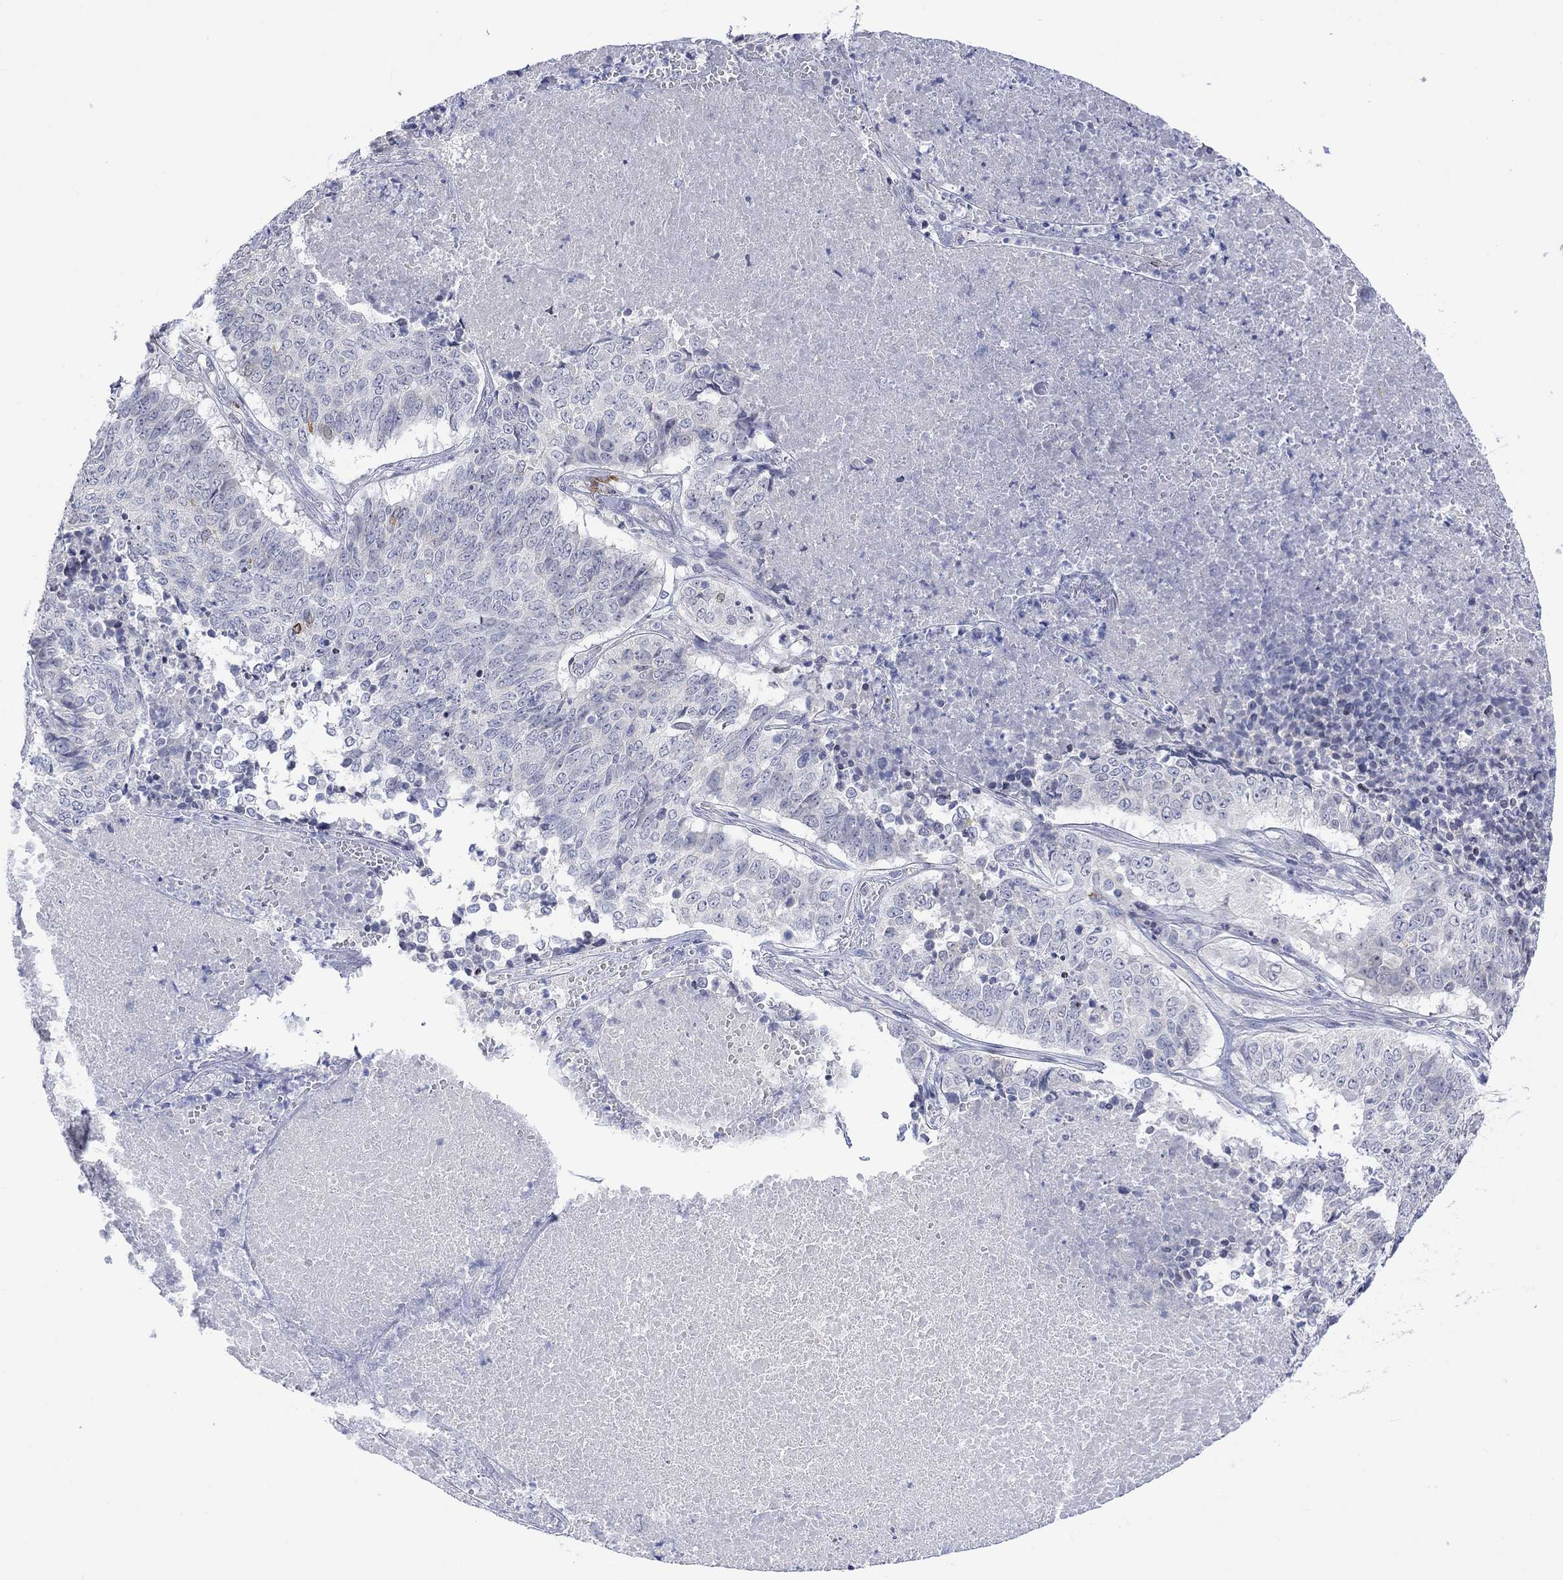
{"staining": {"intensity": "negative", "quantity": "none", "location": "none"}, "tissue": "lung cancer", "cell_type": "Tumor cells", "image_type": "cancer", "snomed": [{"axis": "morphology", "description": "Squamous cell carcinoma, NOS"}, {"axis": "topography", "description": "Lung"}], "caption": "Tumor cells show no significant protein expression in squamous cell carcinoma (lung). Nuclei are stained in blue.", "gene": "DCX", "patient": {"sex": "male", "age": 64}}